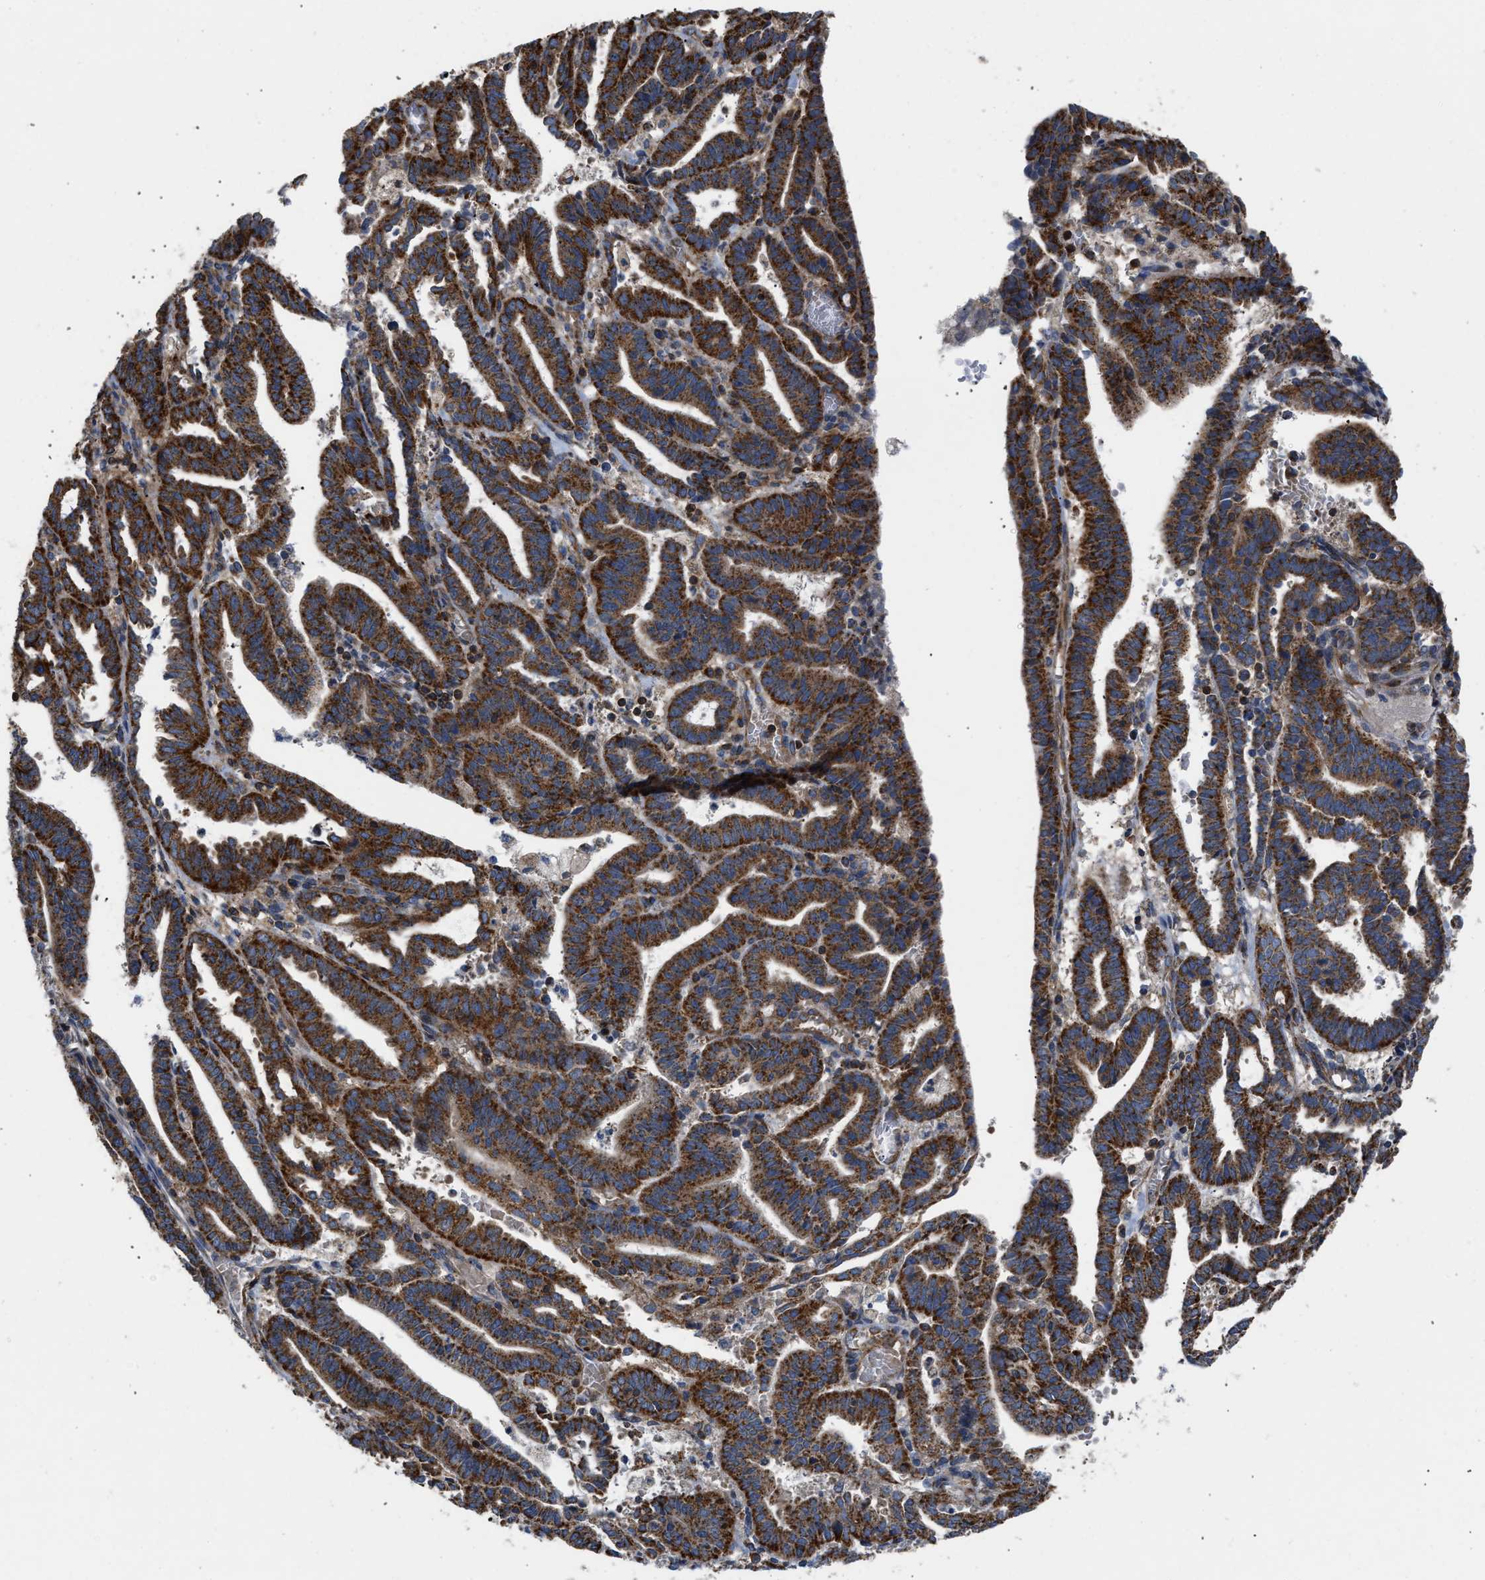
{"staining": {"intensity": "strong", "quantity": ">75%", "location": "cytoplasmic/membranous"}, "tissue": "endometrial cancer", "cell_type": "Tumor cells", "image_type": "cancer", "snomed": [{"axis": "morphology", "description": "Adenocarcinoma, NOS"}, {"axis": "topography", "description": "Uterus"}], "caption": "Strong cytoplasmic/membranous expression is present in about >75% of tumor cells in adenocarcinoma (endometrial).", "gene": "OPTN", "patient": {"sex": "female", "age": 83}}